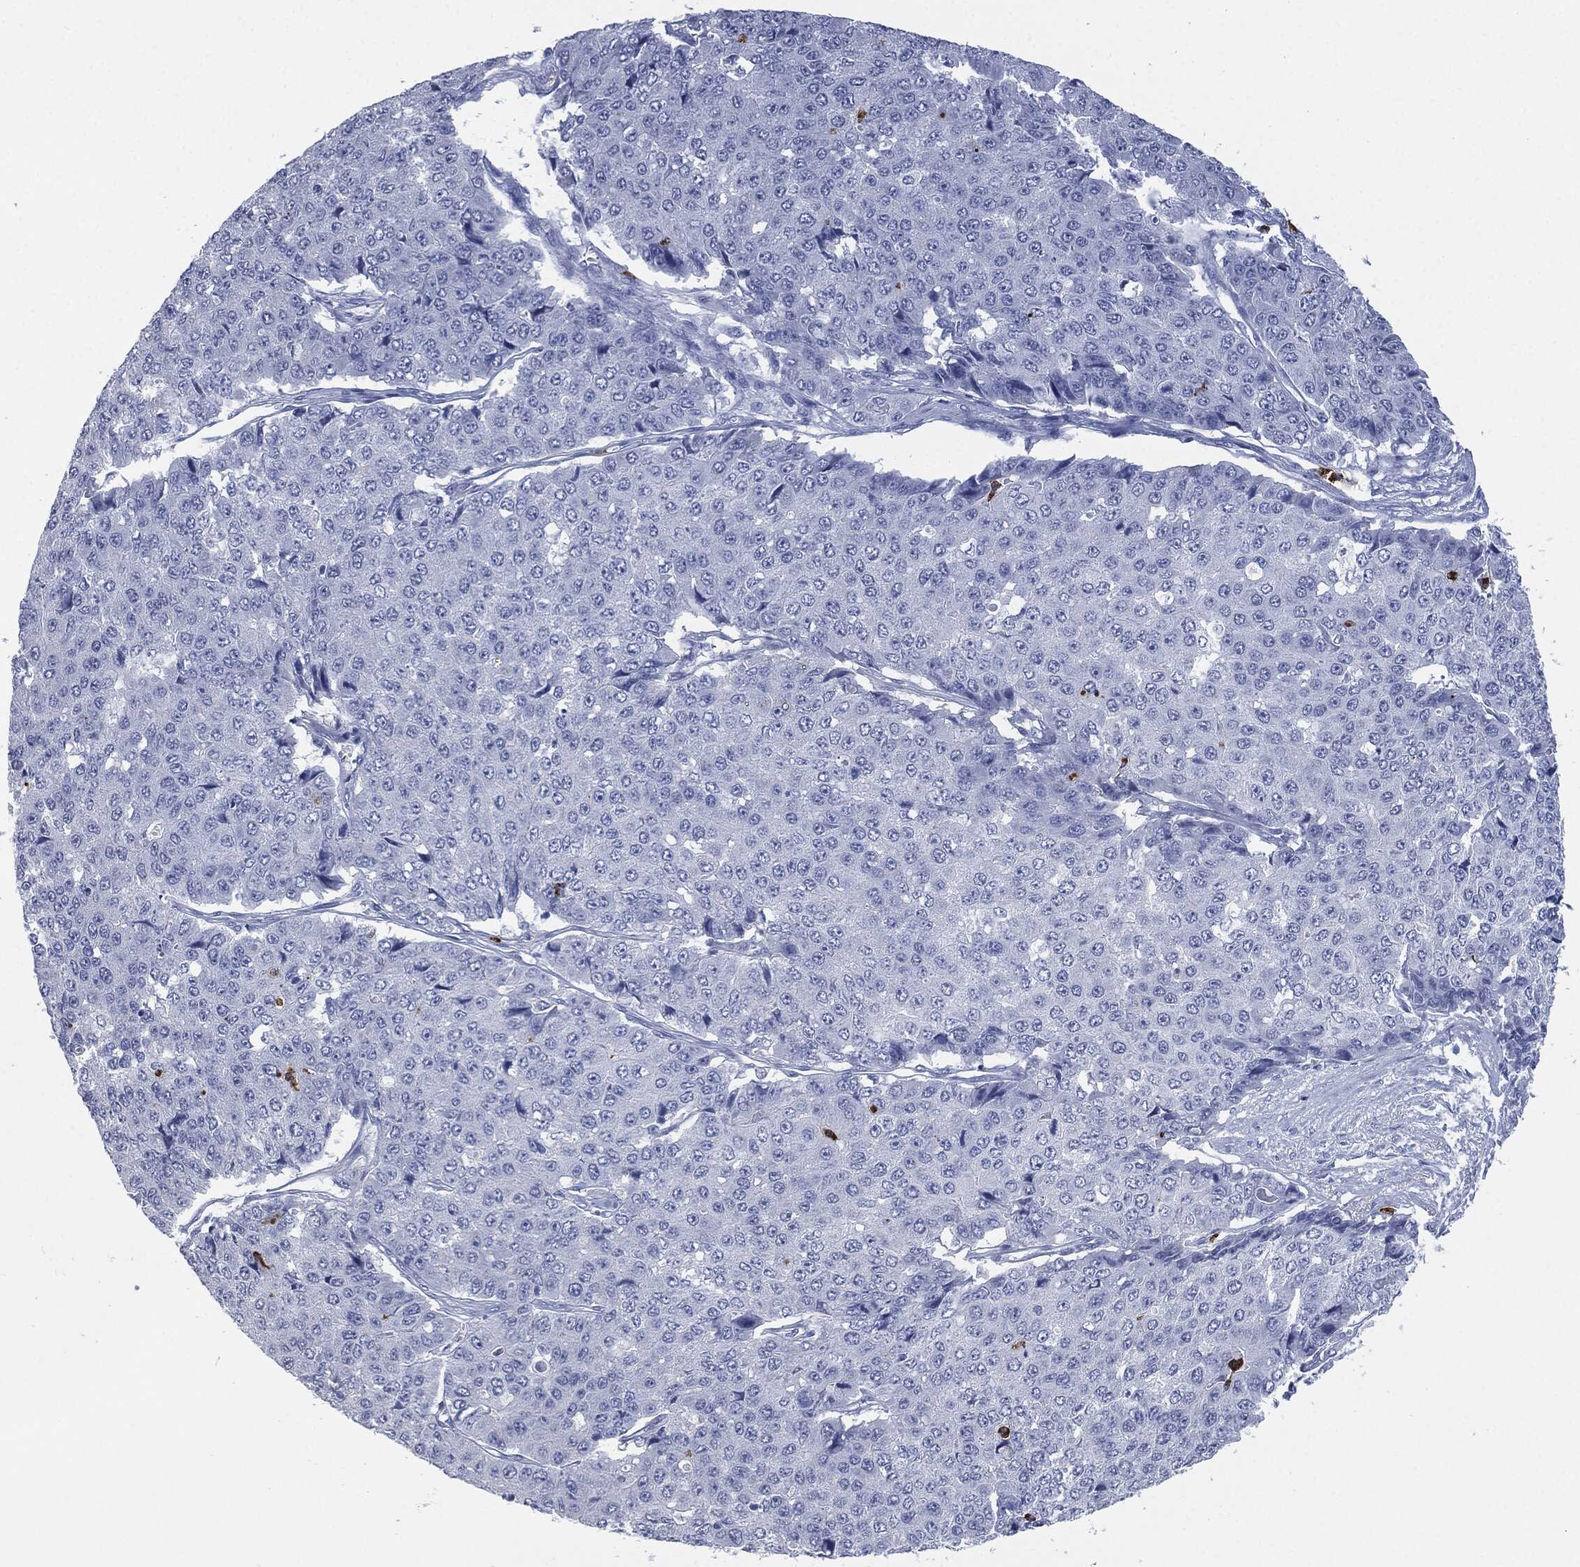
{"staining": {"intensity": "negative", "quantity": "none", "location": "none"}, "tissue": "pancreatic cancer", "cell_type": "Tumor cells", "image_type": "cancer", "snomed": [{"axis": "morphology", "description": "Normal tissue, NOS"}, {"axis": "morphology", "description": "Adenocarcinoma, NOS"}, {"axis": "topography", "description": "Pancreas"}, {"axis": "topography", "description": "Duodenum"}], "caption": "An immunohistochemistry histopathology image of adenocarcinoma (pancreatic) is shown. There is no staining in tumor cells of adenocarcinoma (pancreatic).", "gene": "CEACAM8", "patient": {"sex": "male", "age": 50}}